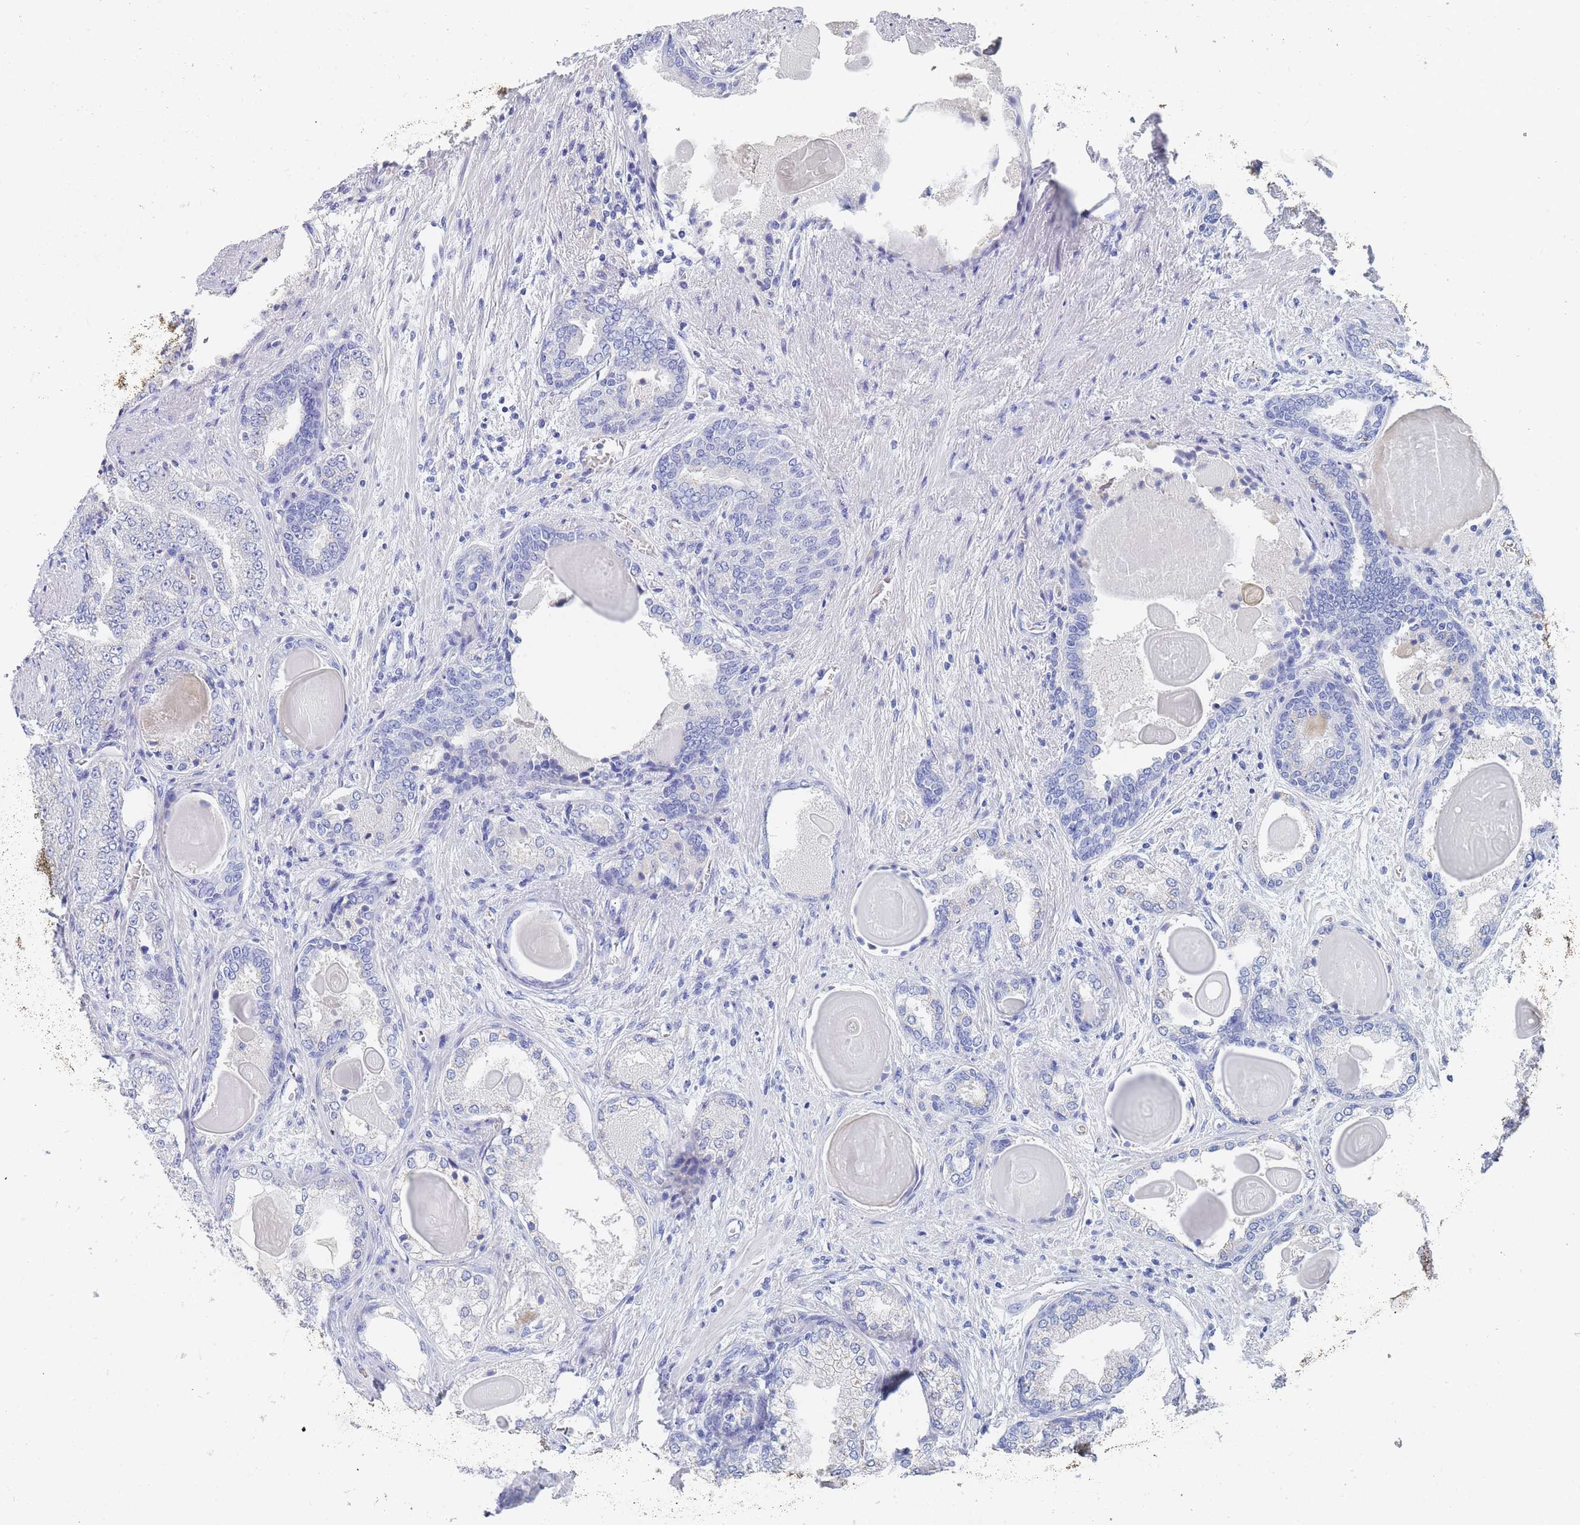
{"staining": {"intensity": "negative", "quantity": "none", "location": "none"}, "tissue": "prostate cancer", "cell_type": "Tumor cells", "image_type": "cancer", "snomed": [{"axis": "morphology", "description": "Adenocarcinoma, High grade"}, {"axis": "topography", "description": "Prostate"}], "caption": "Tumor cells are negative for protein expression in human prostate adenocarcinoma (high-grade).", "gene": "SLC25A35", "patient": {"sex": "male", "age": 63}}